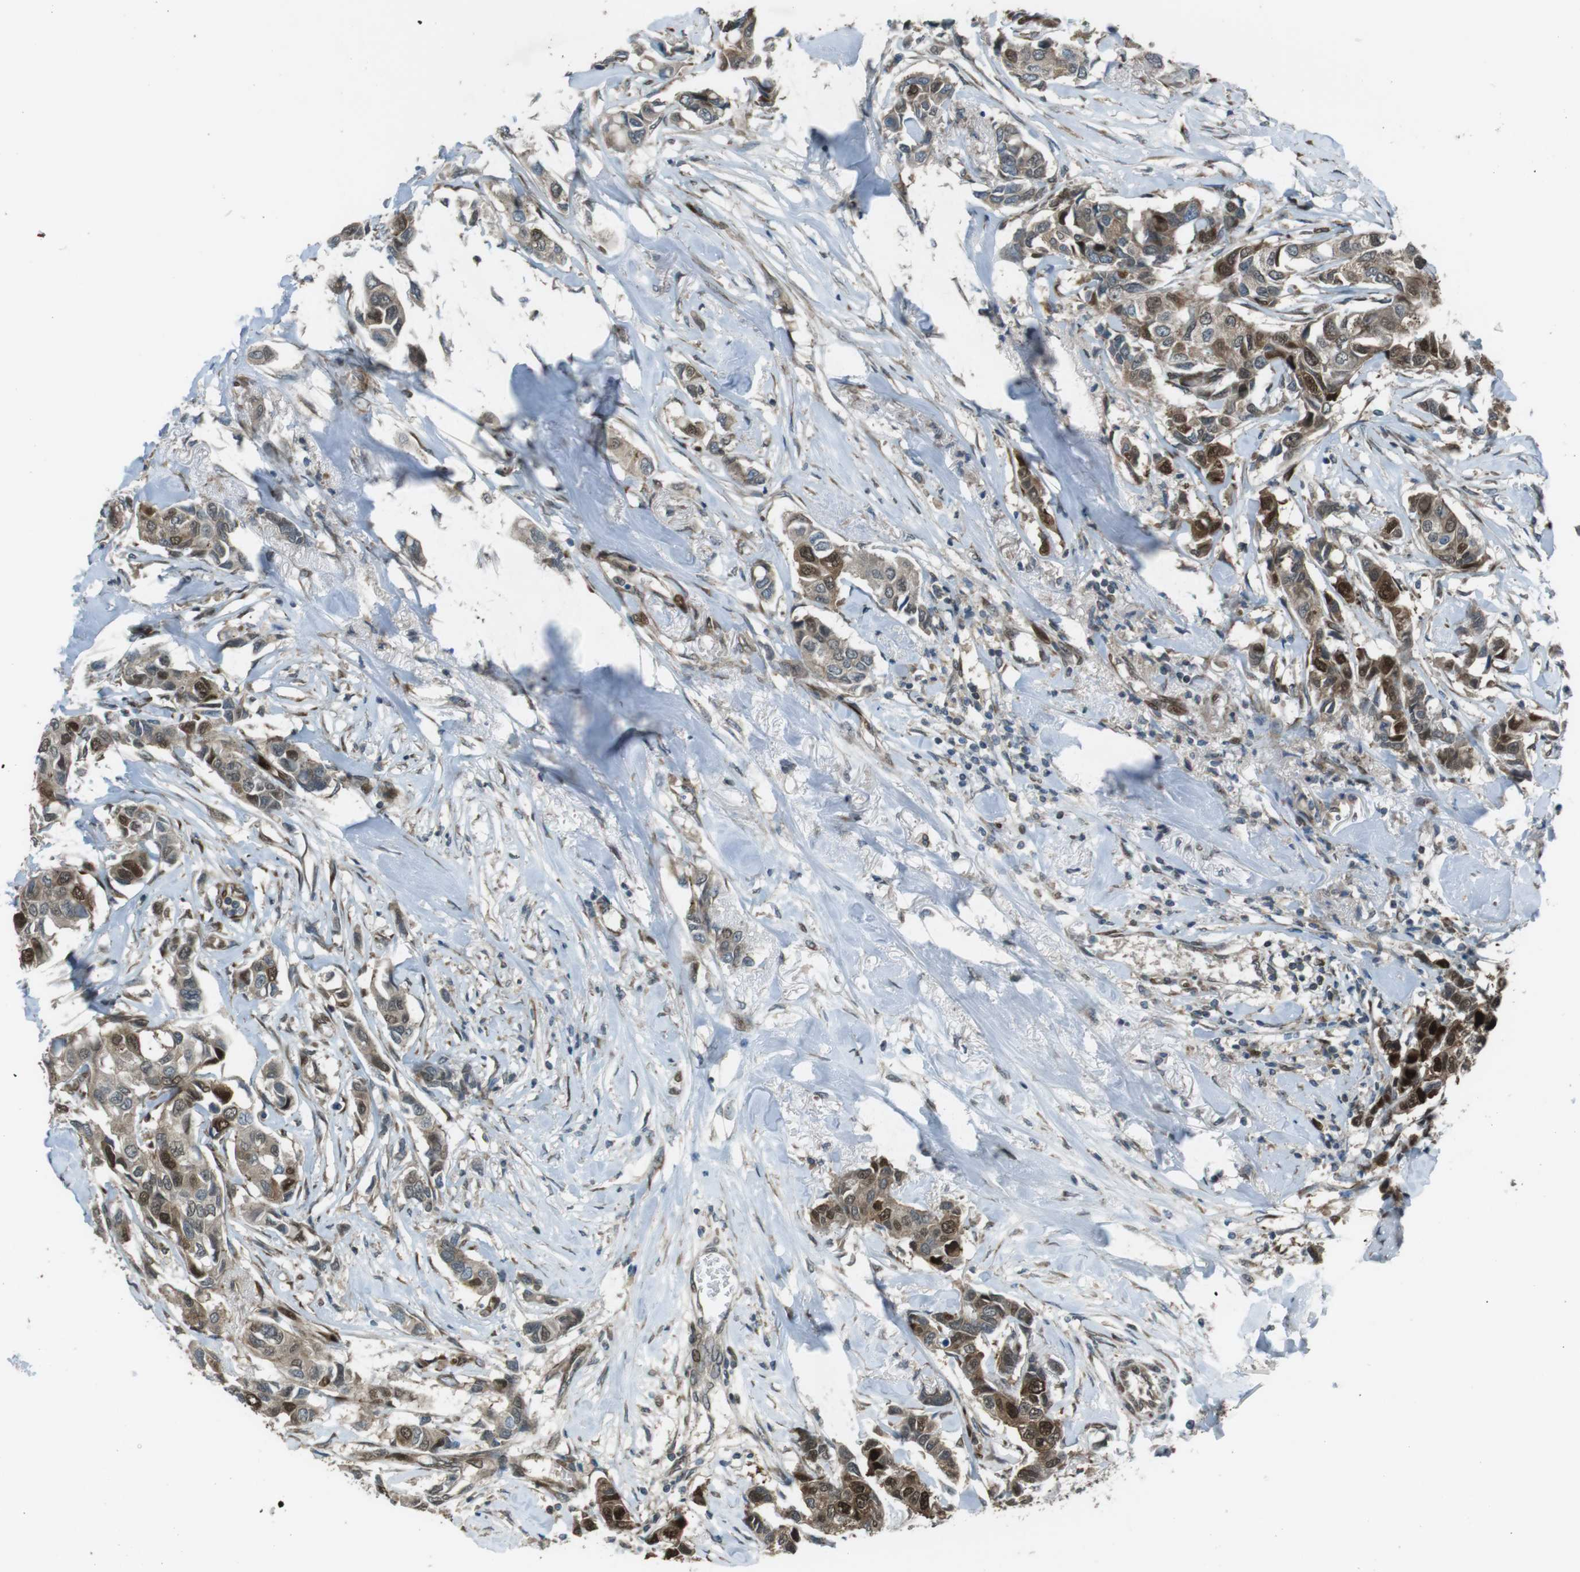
{"staining": {"intensity": "moderate", "quantity": ">75%", "location": "cytoplasmic/membranous,nuclear"}, "tissue": "breast cancer", "cell_type": "Tumor cells", "image_type": "cancer", "snomed": [{"axis": "morphology", "description": "Duct carcinoma"}, {"axis": "topography", "description": "Breast"}], "caption": "Intraductal carcinoma (breast) stained with IHC reveals moderate cytoplasmic/membranous and nuclear positivity in approximately >75% of tumor cells.", "gene": "ZNF330", "patient": {"sex": "female", "age": 80}}